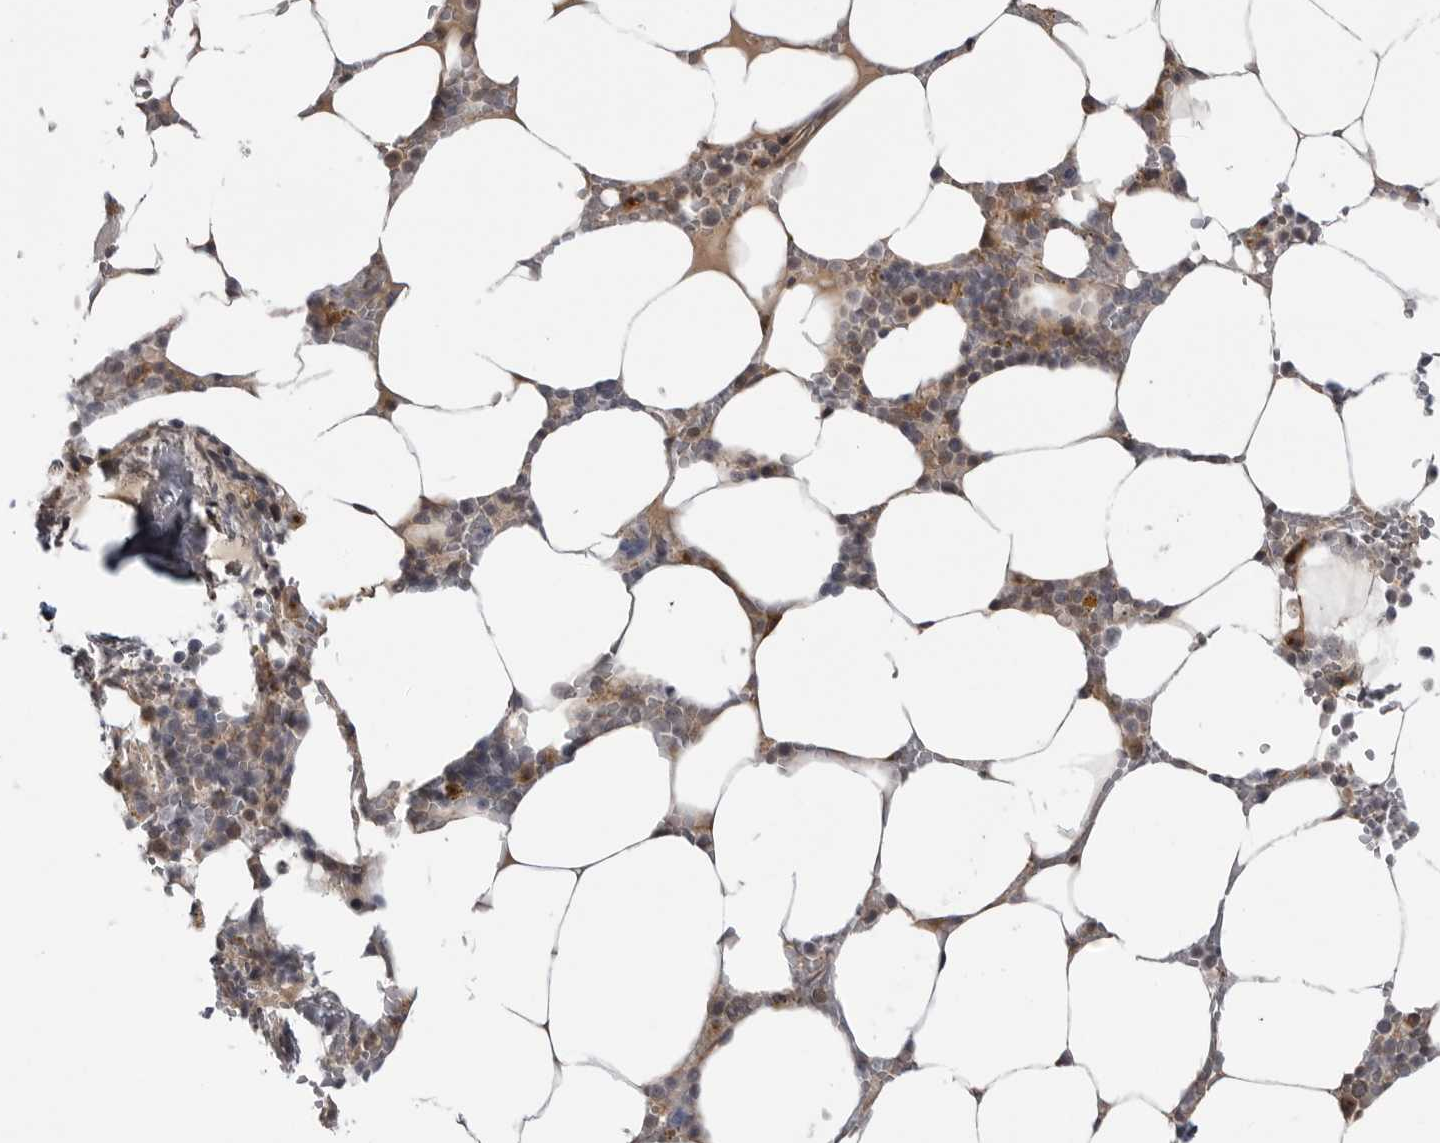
{"staining": {"intensity": "moderate", "quantity": "25%-75%", "location": "cytoplasmic/membranous"}, "tissue": "bone marrow", "cell_type": "Hematopoietic cells", "image_type": "normal", "snomed": [{"axis": "morphology", "description": "Normal tissue, NOS"}, {"axis": "topography", "description": "Bone marrow"}], "caption": "Immunohistochemical staining of normal human bone marrow shows 25%-75% levels of moderate cytoplasmic/membranous protein positivity in about 25%-75% of hematopoietic cells. Using DAB (brown) and hematoxylin (blue) stains, captured at high magnification using brightfield microscopy.", "gene": "LRRC45", "patient": {"sex": "male", "age": 70}}